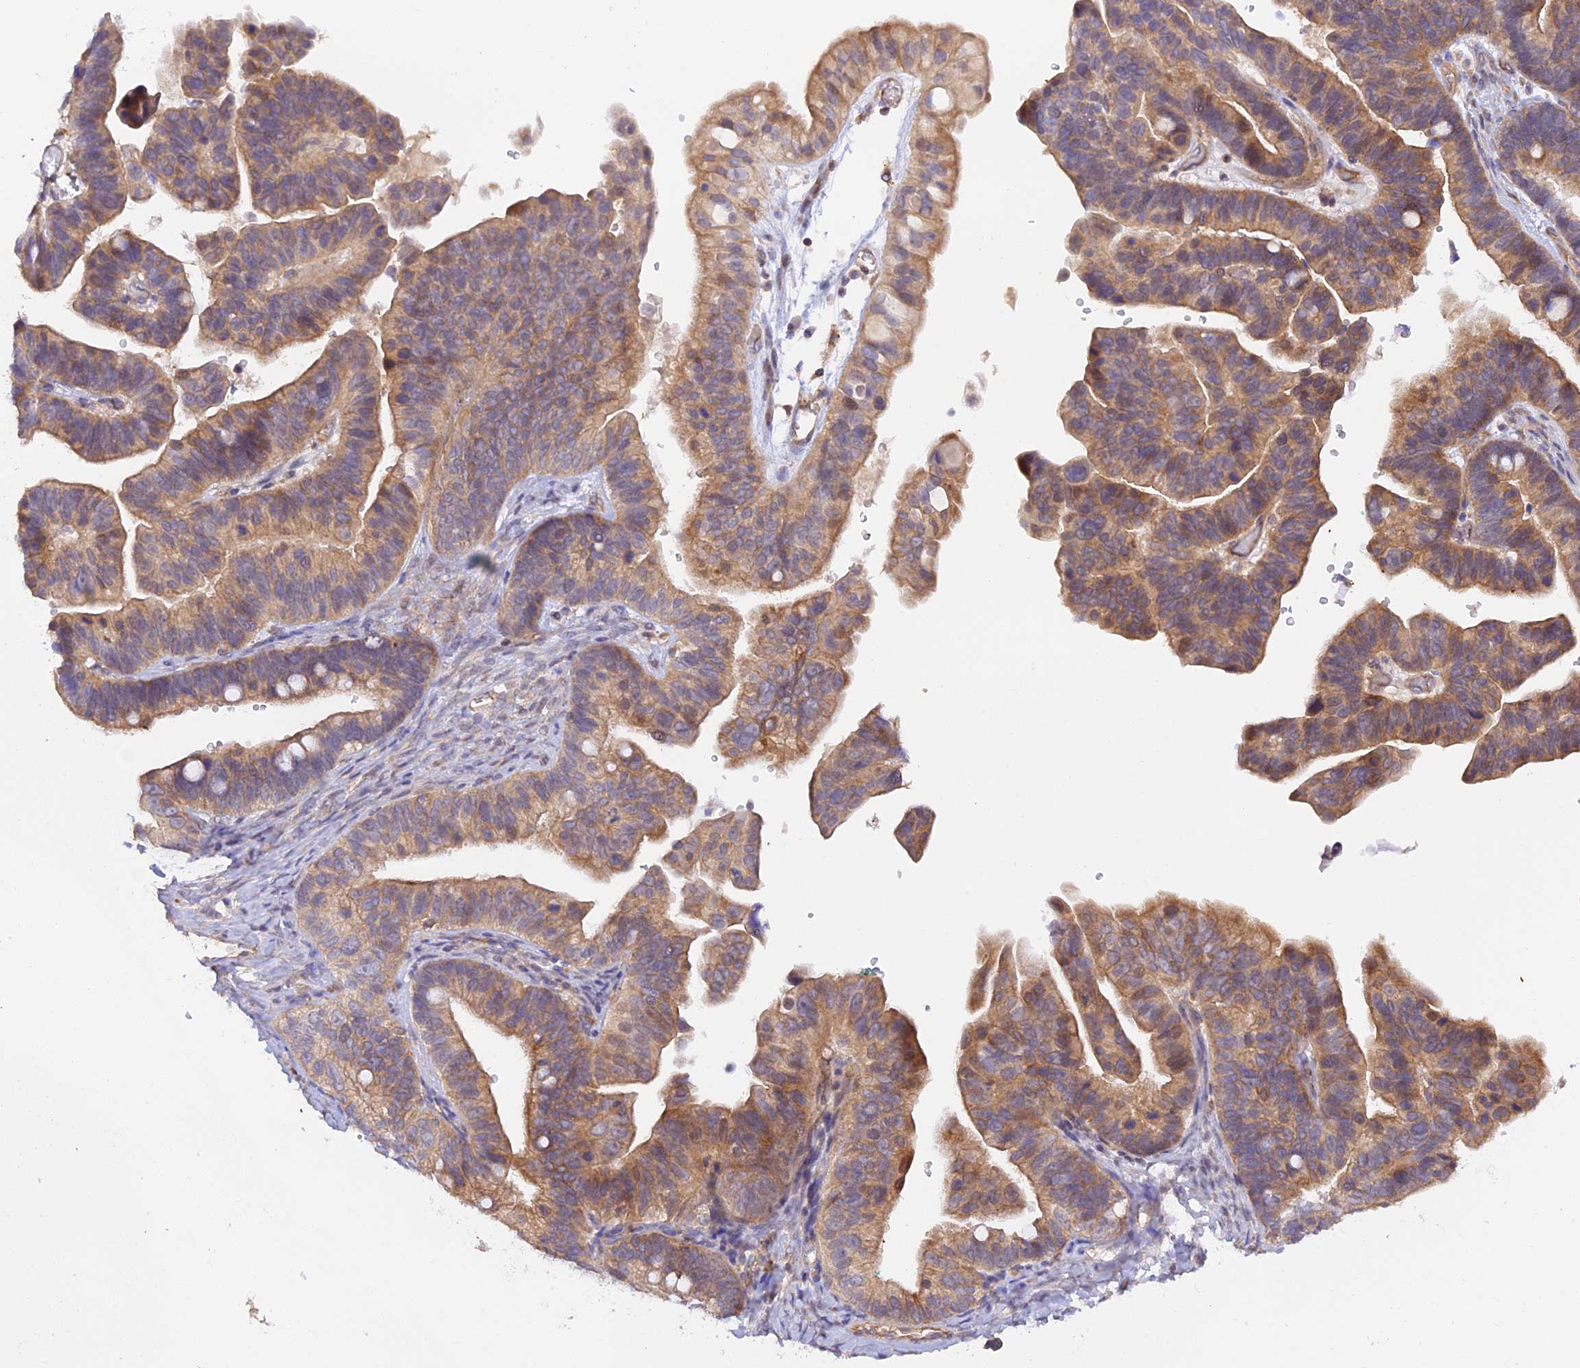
{"staining": {"intensity": "moderate", "quantity": ">75%", "location": "cytoplasmic/membranous"}, "tissue": "ovarian cancer", "cell_type": "Tumor cells", "image_type": "cancer", "snomed": [{"axis": "morphology", "description": "Cystadenocarcinoma, serous, NOS"}, {"axis": "topography", "description": "Ovary"}], "caption": "Immunohistochemical staining of ovarian cancer (serous cystadenocarcinoma) reveals moderate cytoplasmic/membranous protein positivity in approximately >75% of tumor cells.", "gene": "MYO9A", "patient": {"sex": "female", "age": 56}}